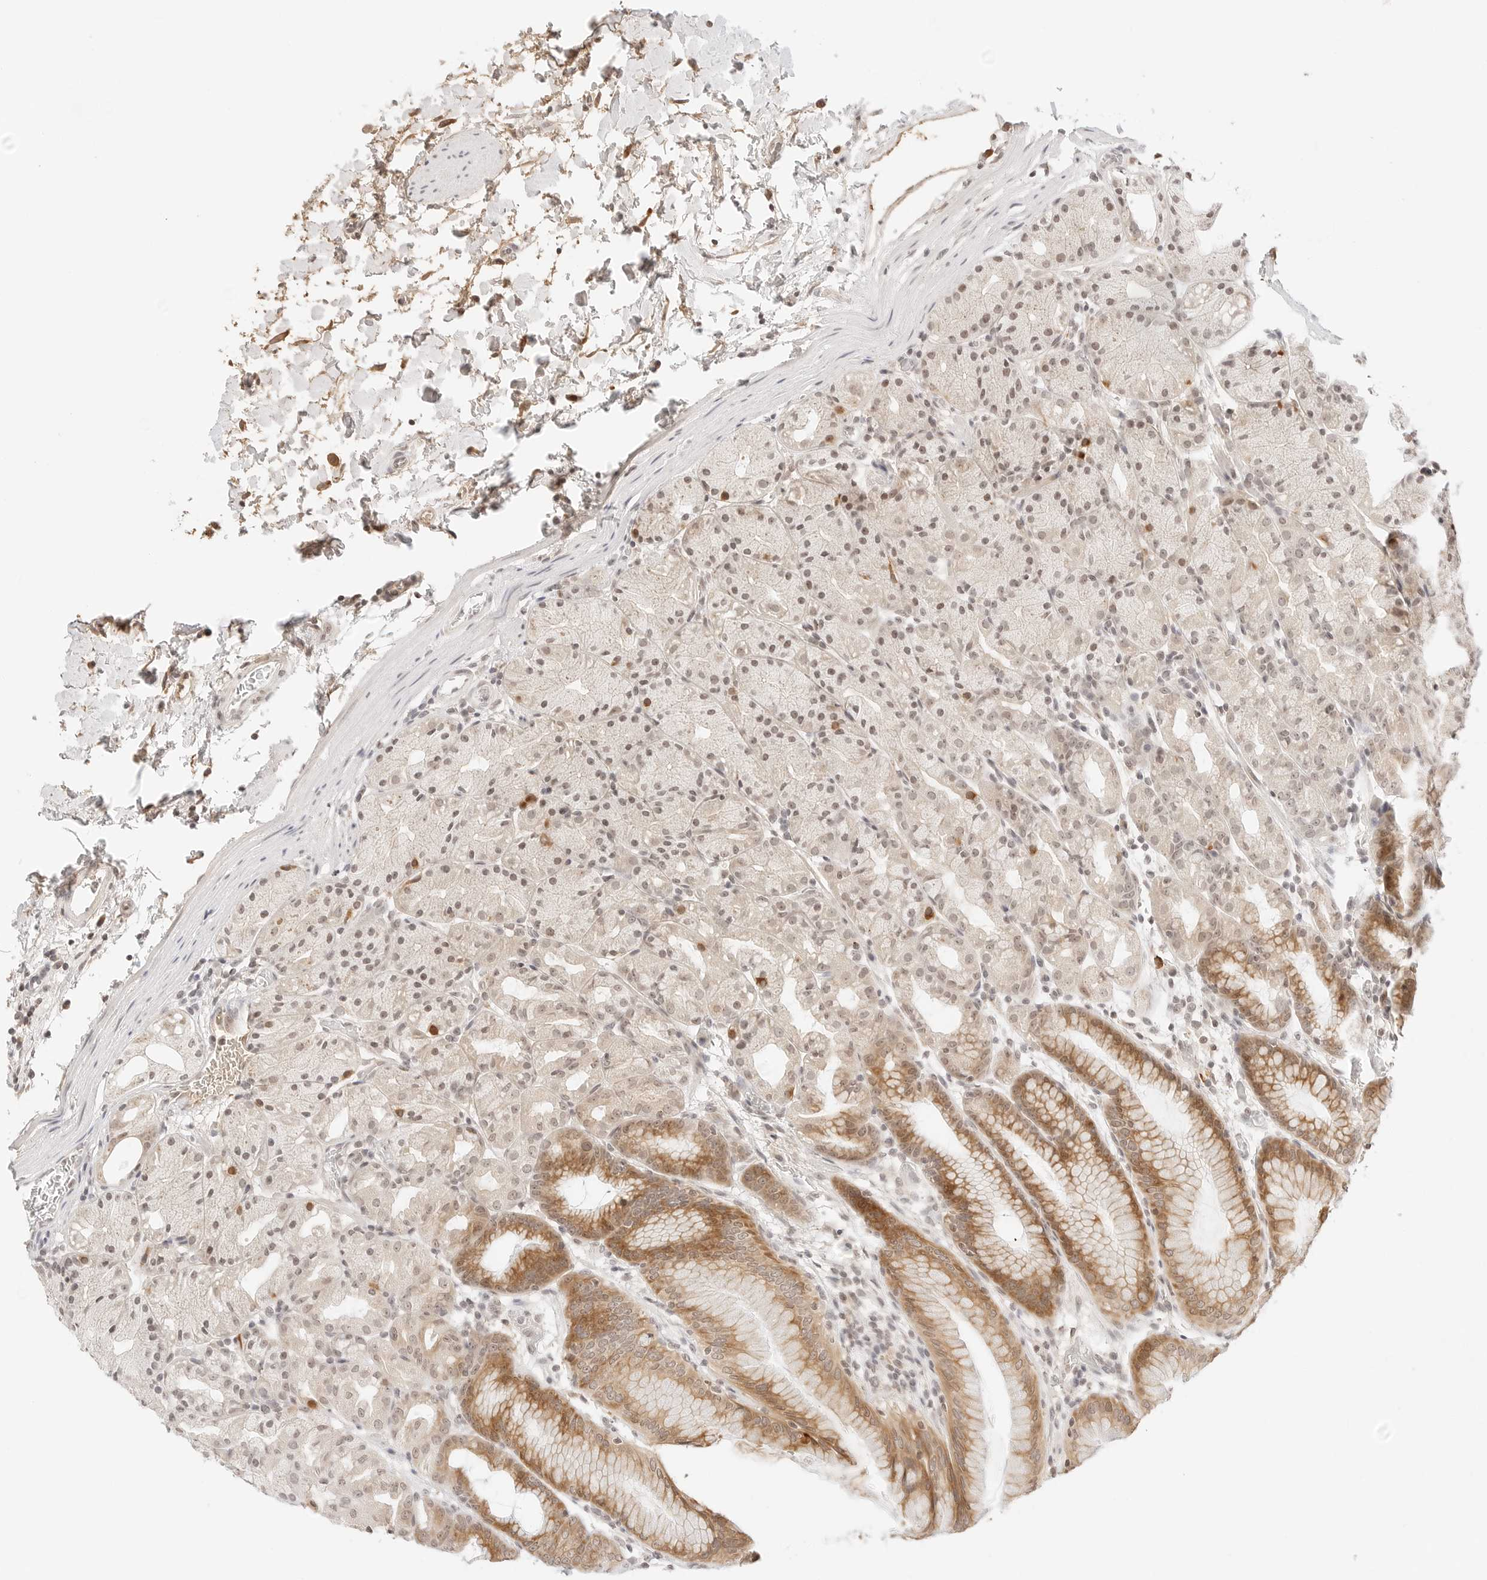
{"staining": {"intensity": "moderate", "quantity": ">75%", "location": "cytoplasmic/membranous,nuclear"}, "tissue": "stomach", "cell_type": "Glandular cells", "image_type": "normal", "snomed": [{"axis": "morphology", "description": "Normal tissue, NOS"}, {"axis": "topography", "description": "Stomach, upper"}], "caption": "Moderate cytoplasmic/membranous,nuclear expression is present in approximately >75% of glandular cells in benign stomach. The protein is stained brown, and the nuclei are stained in blue (DAB (3,3'-diaminobenzidine) IHC with brightfield microscopy, high magnification).", "gene": "SEPTIN4", "patient": {"sex": "male", "age": 48}}